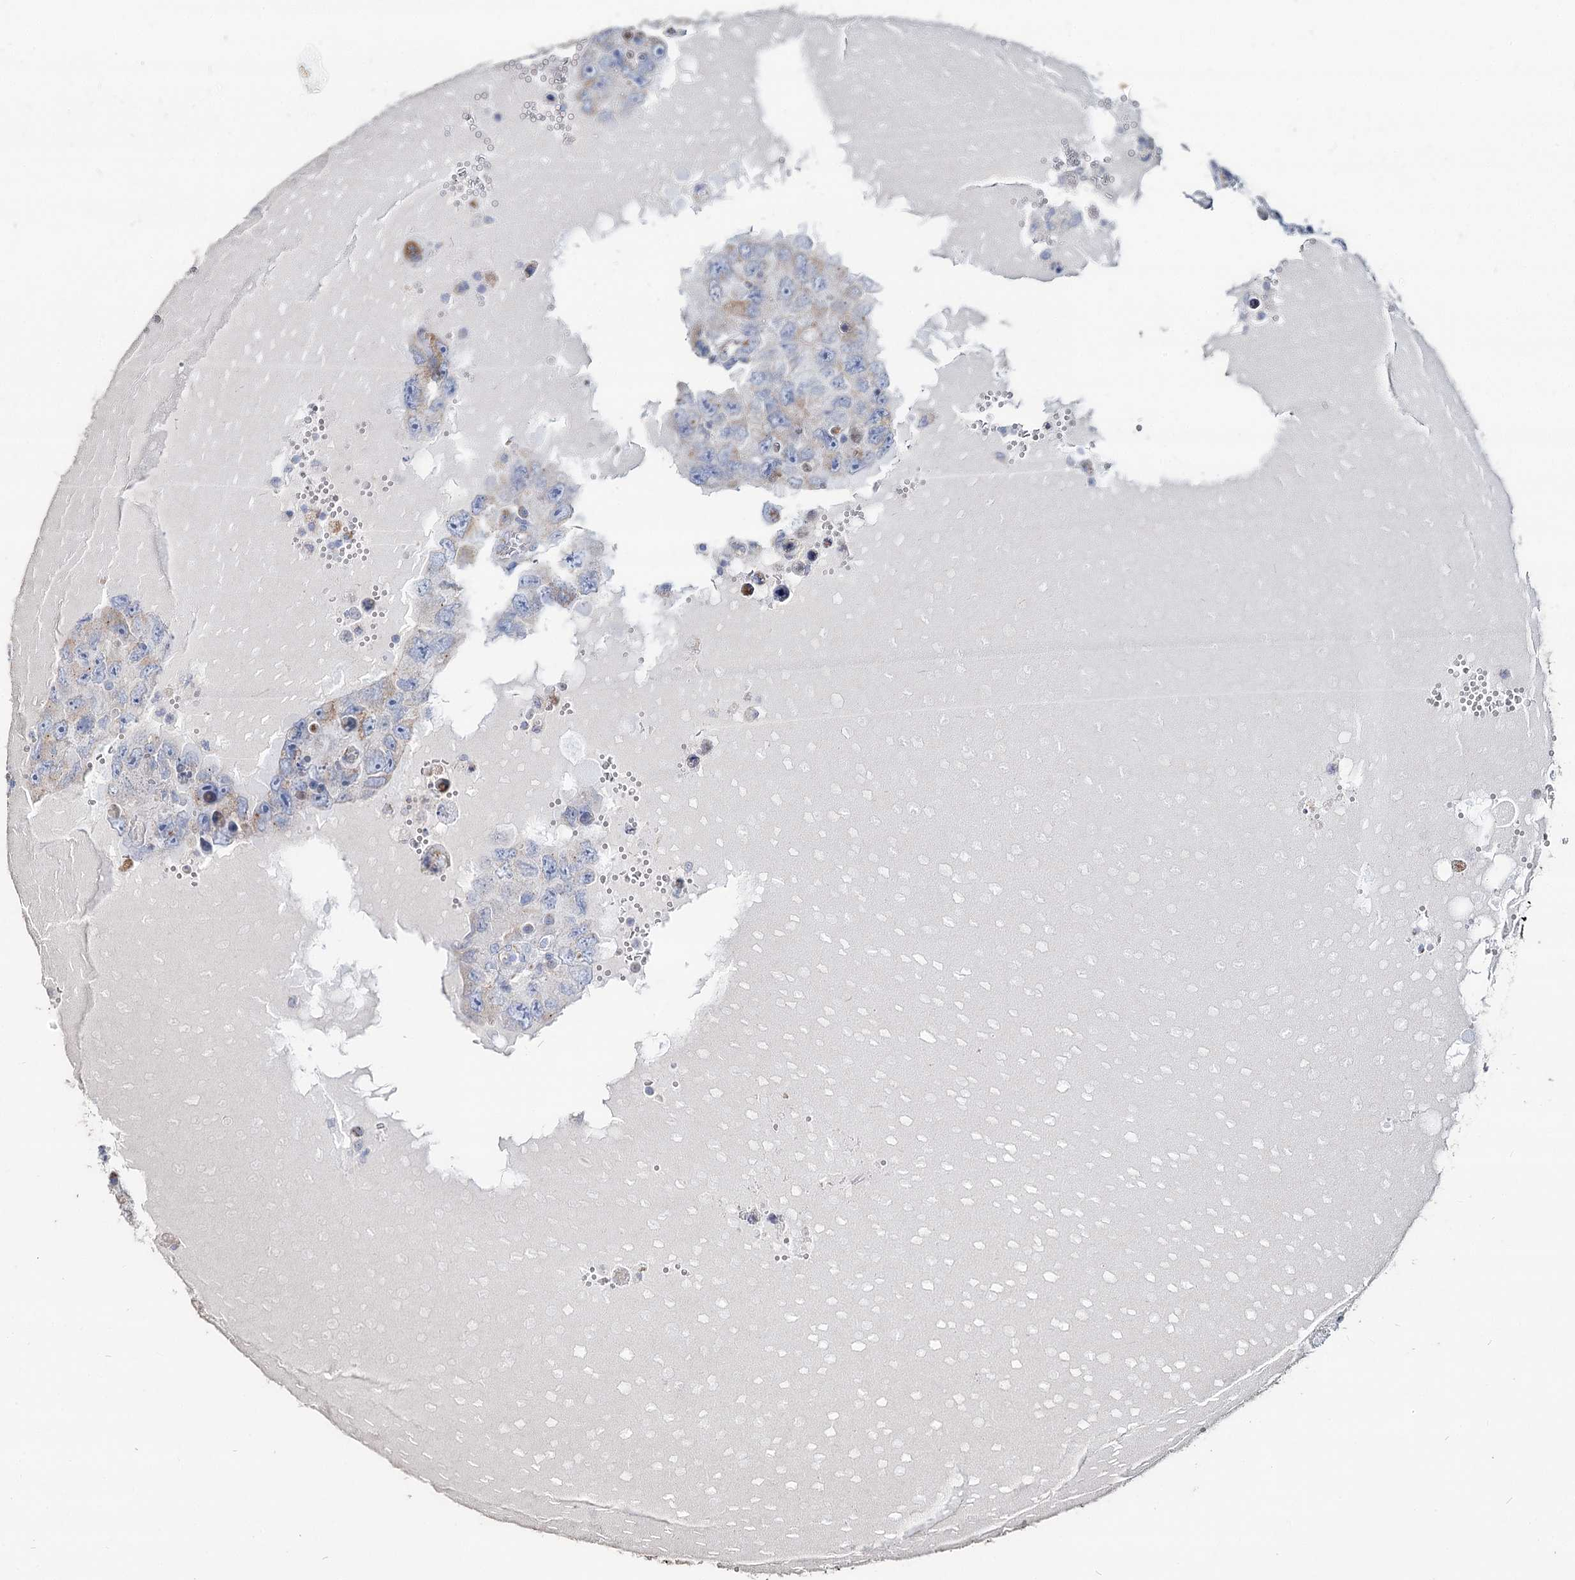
{"staining": {"intensity": "negative", "quantity": "none", "location": "none"}, "tissue": "testis cancer", "cell_type": "Tumor cells", "image_type": "cancer", "snomed": [{"axis": "morphology", "description": "Carcinoma, Embryonal, NOS"}, {"axis": "topography", "description": "Testis"}], "caption": "Immunohistochemistry photomicrograph of embryonal carcinoma (testis) stained for a protein (brown), which displays no positivity in tumor cells.", "gene": "MCCC2", "patient": {"sex": "male", "age": 26}}